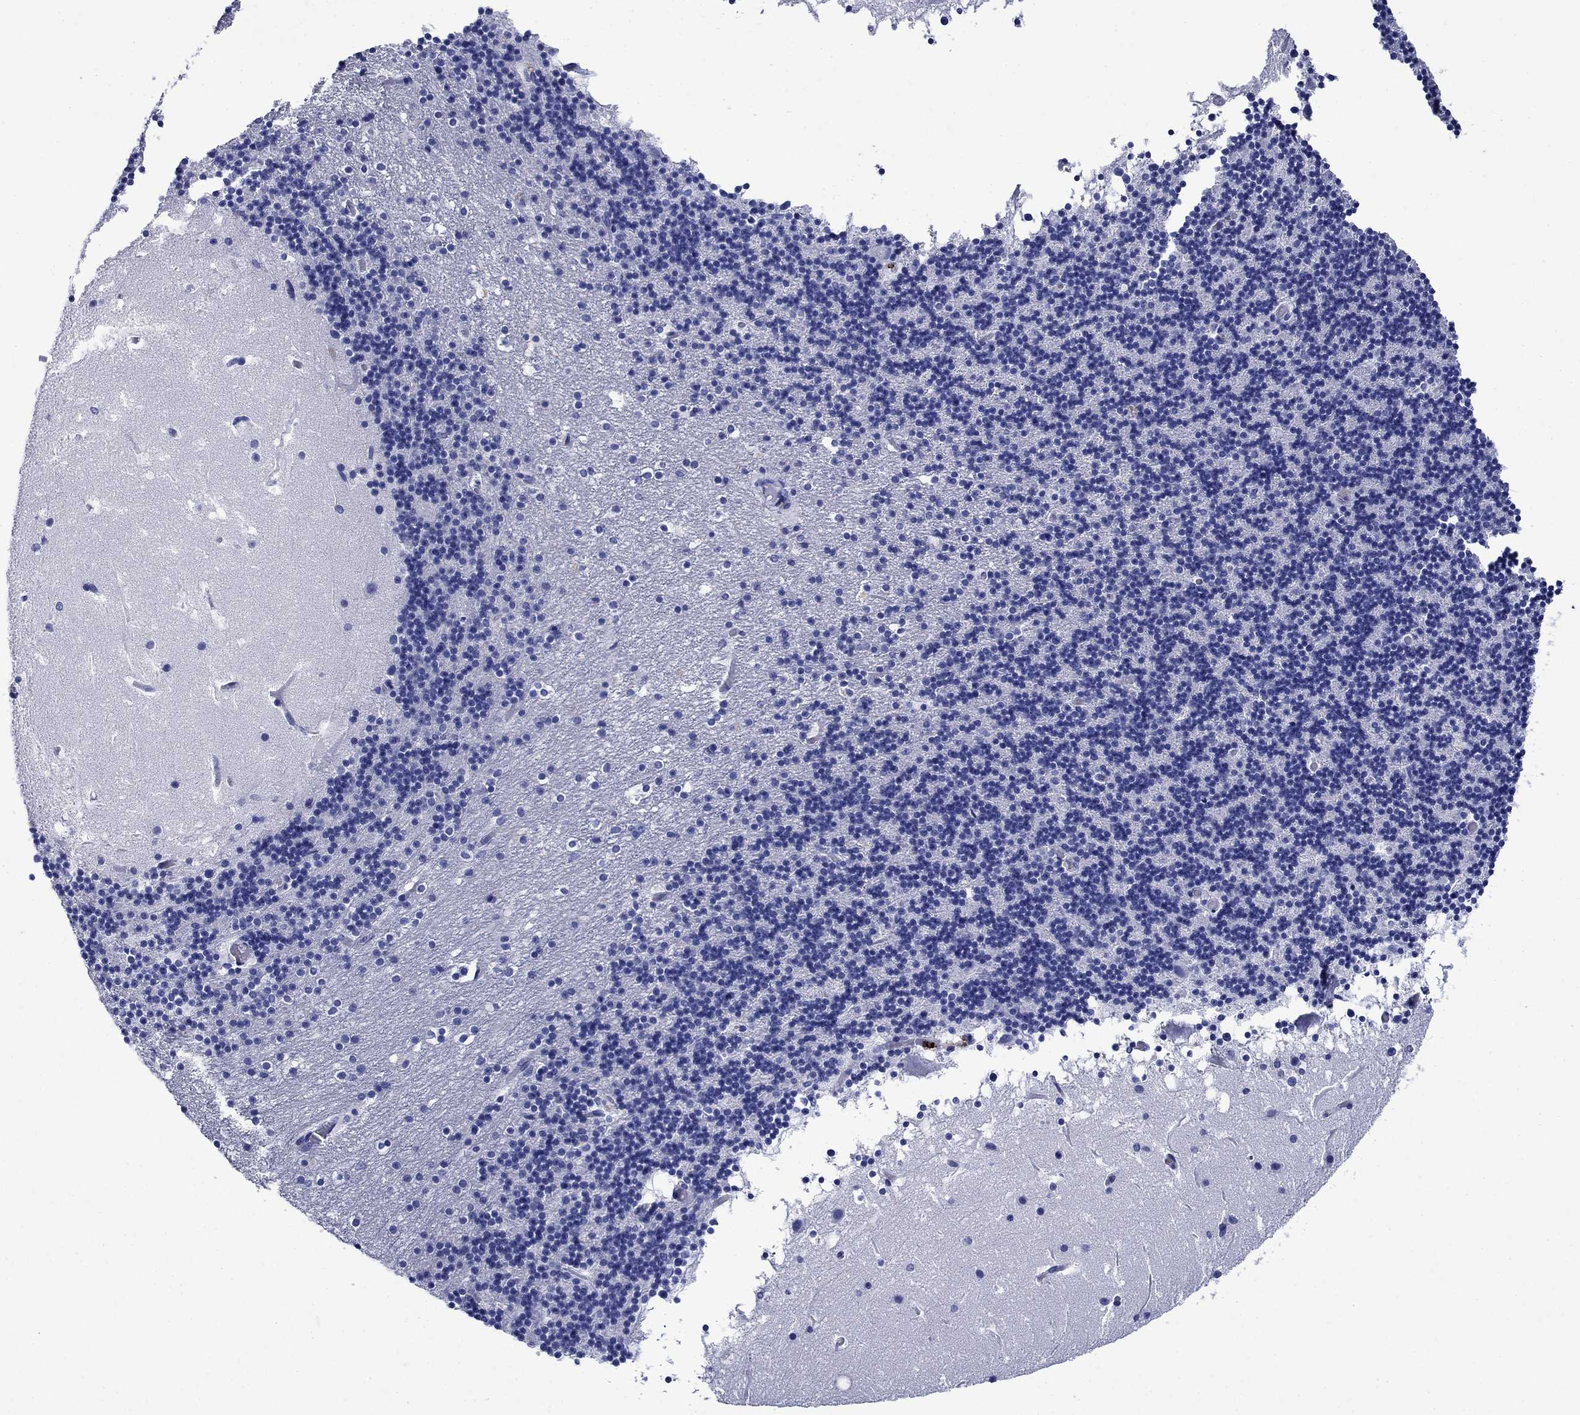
{"staining": {"intensity": "negative", "quantity": "none", "location": "none"}, "tissue": "cerebellum", "cell_type": "Cells in granular layer", "image_type": "normal", "snomed": [{"axis": "morphology", "description": "Normal tissue, NOS"}, {"axis": "topography", "description": "Cerebellum"}], "caption": "Histopathology image shows no protein positivity in cells in granular layer of benign cerebellum. The staining is performed using DAB brown chromogen with nuclei counter-stained in using hematoxylin.", "gene": "AZU1", "patient": {"sex": "male", "age": 37}}